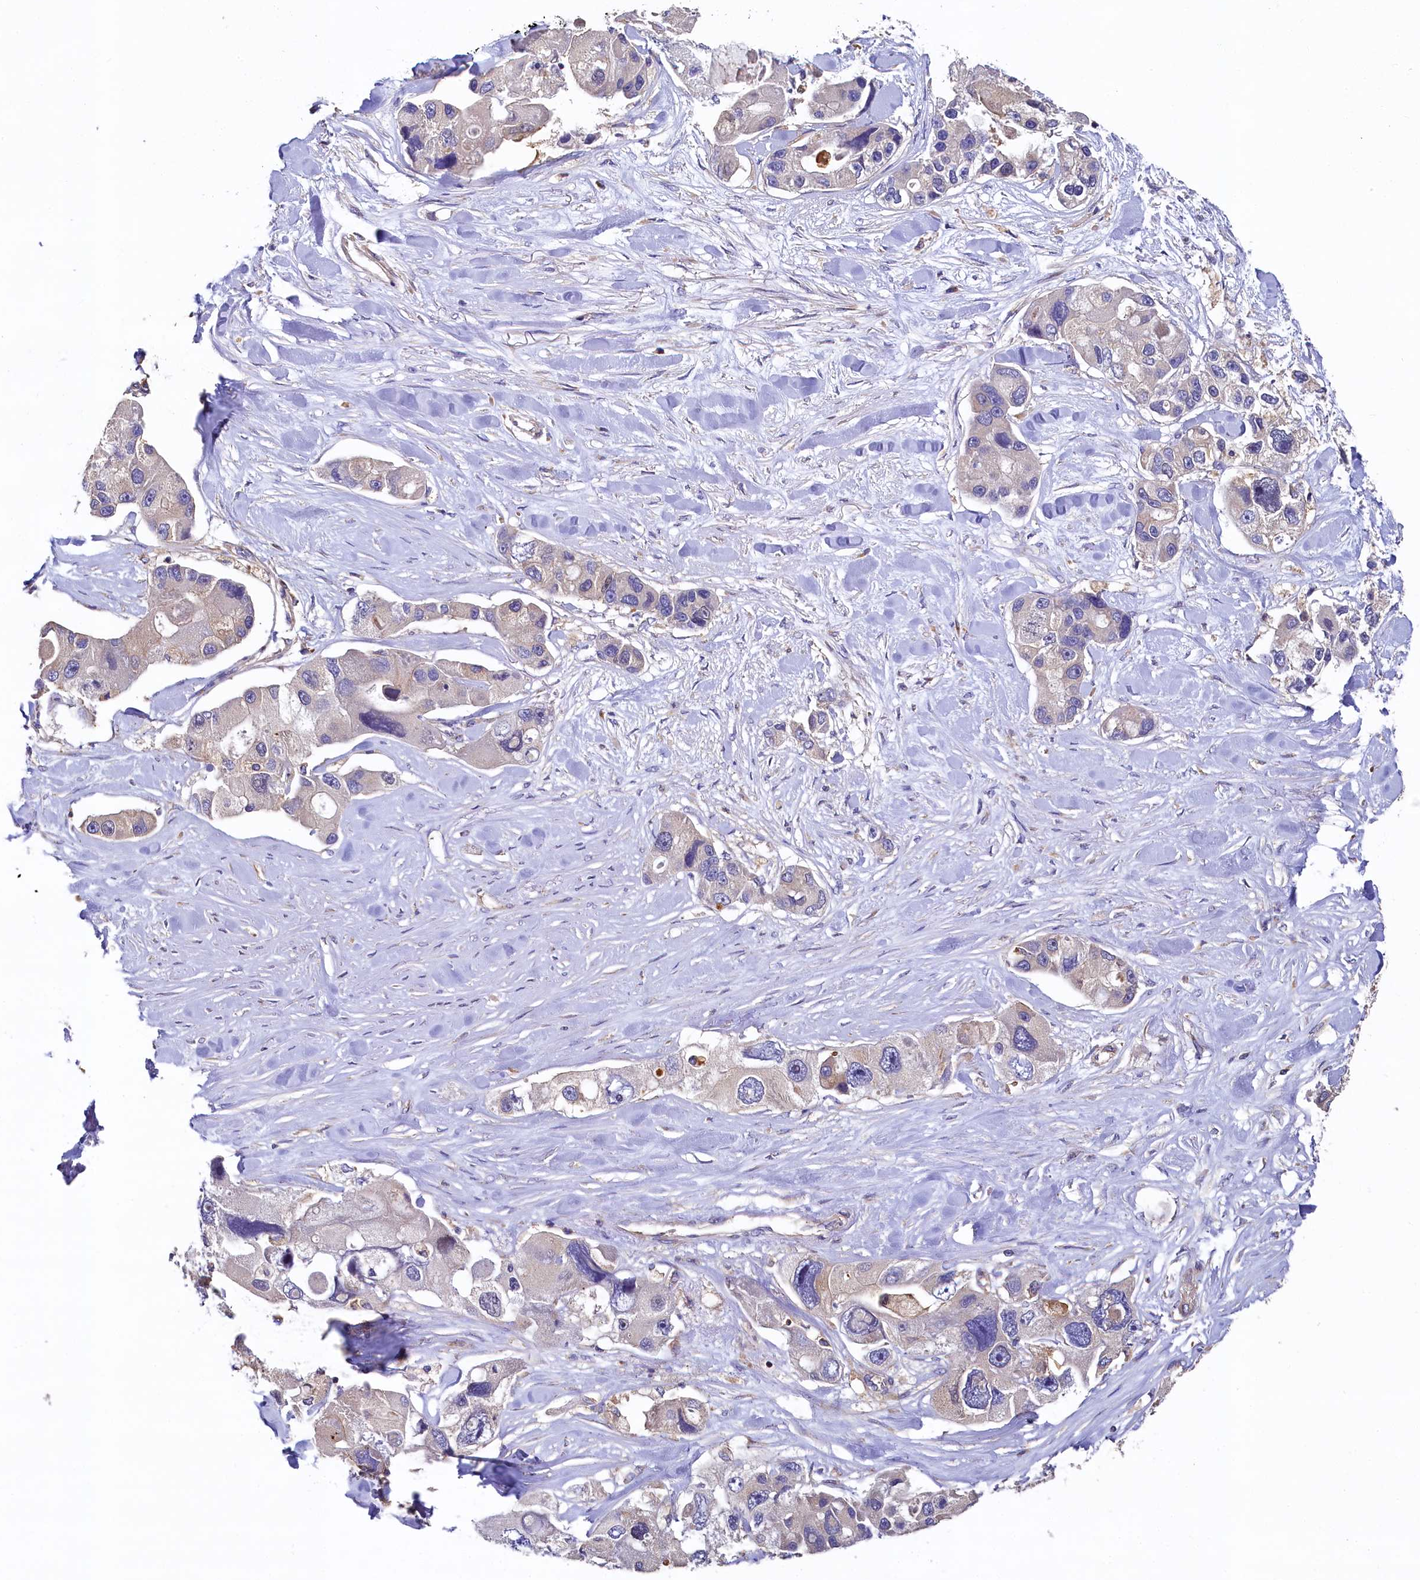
{"staining": {"intensity": "moderate", "quantity": "<25%", "location": "cytoplasmic/membranous"}, "tissue": "lung cancer", "cell_type": "Tumor cells", "image_type": "cancer", "snomed": [{"axis": "morphology", "description": "Adenocarcinoma, NOS"}, {"axis": "topography", "description": "Lung"}], "caption": "This photomicrograph demonstrates lung cancer stained with immunohistochemistry (IHC) to label a protein in brown. The cytoplasmic/membranous of tumor cells show moderate positivity for the protein. Nuclei are counter-stained blue.", "gene": "PPIP5K1", "patient": {"sex": "female", "age": 54}}